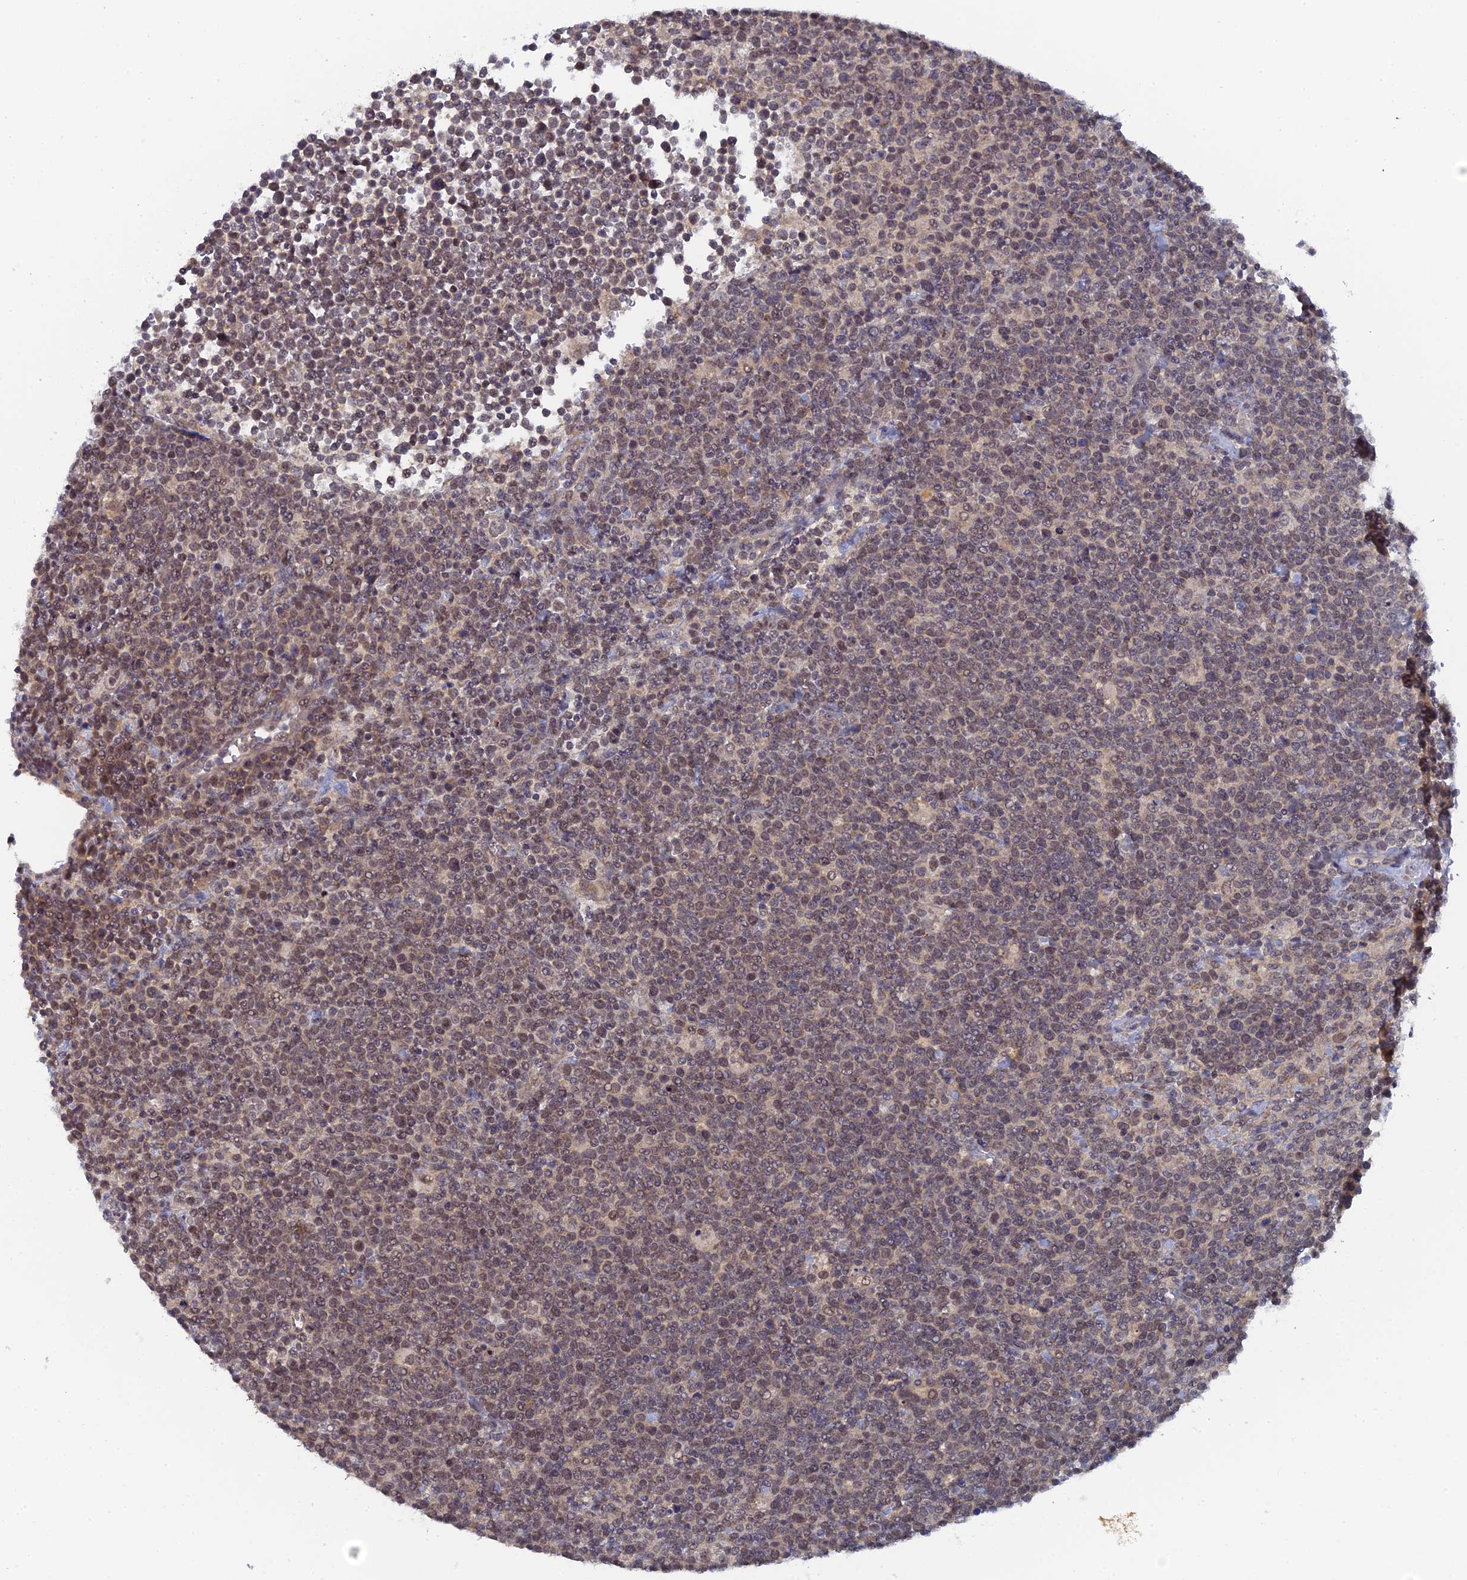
{"staining": {"intensity": "weak", "quantity": "25%-75%", "location": "nuclear"}, "tissue": "lymphoma", "cell_type": "Tumor cells", "image_type": "cancer", "snomed": [{"axis": "morphology", "description": "Malignant lymphoma, non-Hodgkin's type, High grade"}, {"axis": "topography", "description": "Lymph node"}], "caption": "Weak nuclear staining for a protein is identified in about 25%-75% of tumor cells of malignant lymphoma, non-Hodgkin's type (high-grade) using immunohistochemistry (IHC).", "gene": "MIGA2", "patient": {"sex": "male", "age": 61}}